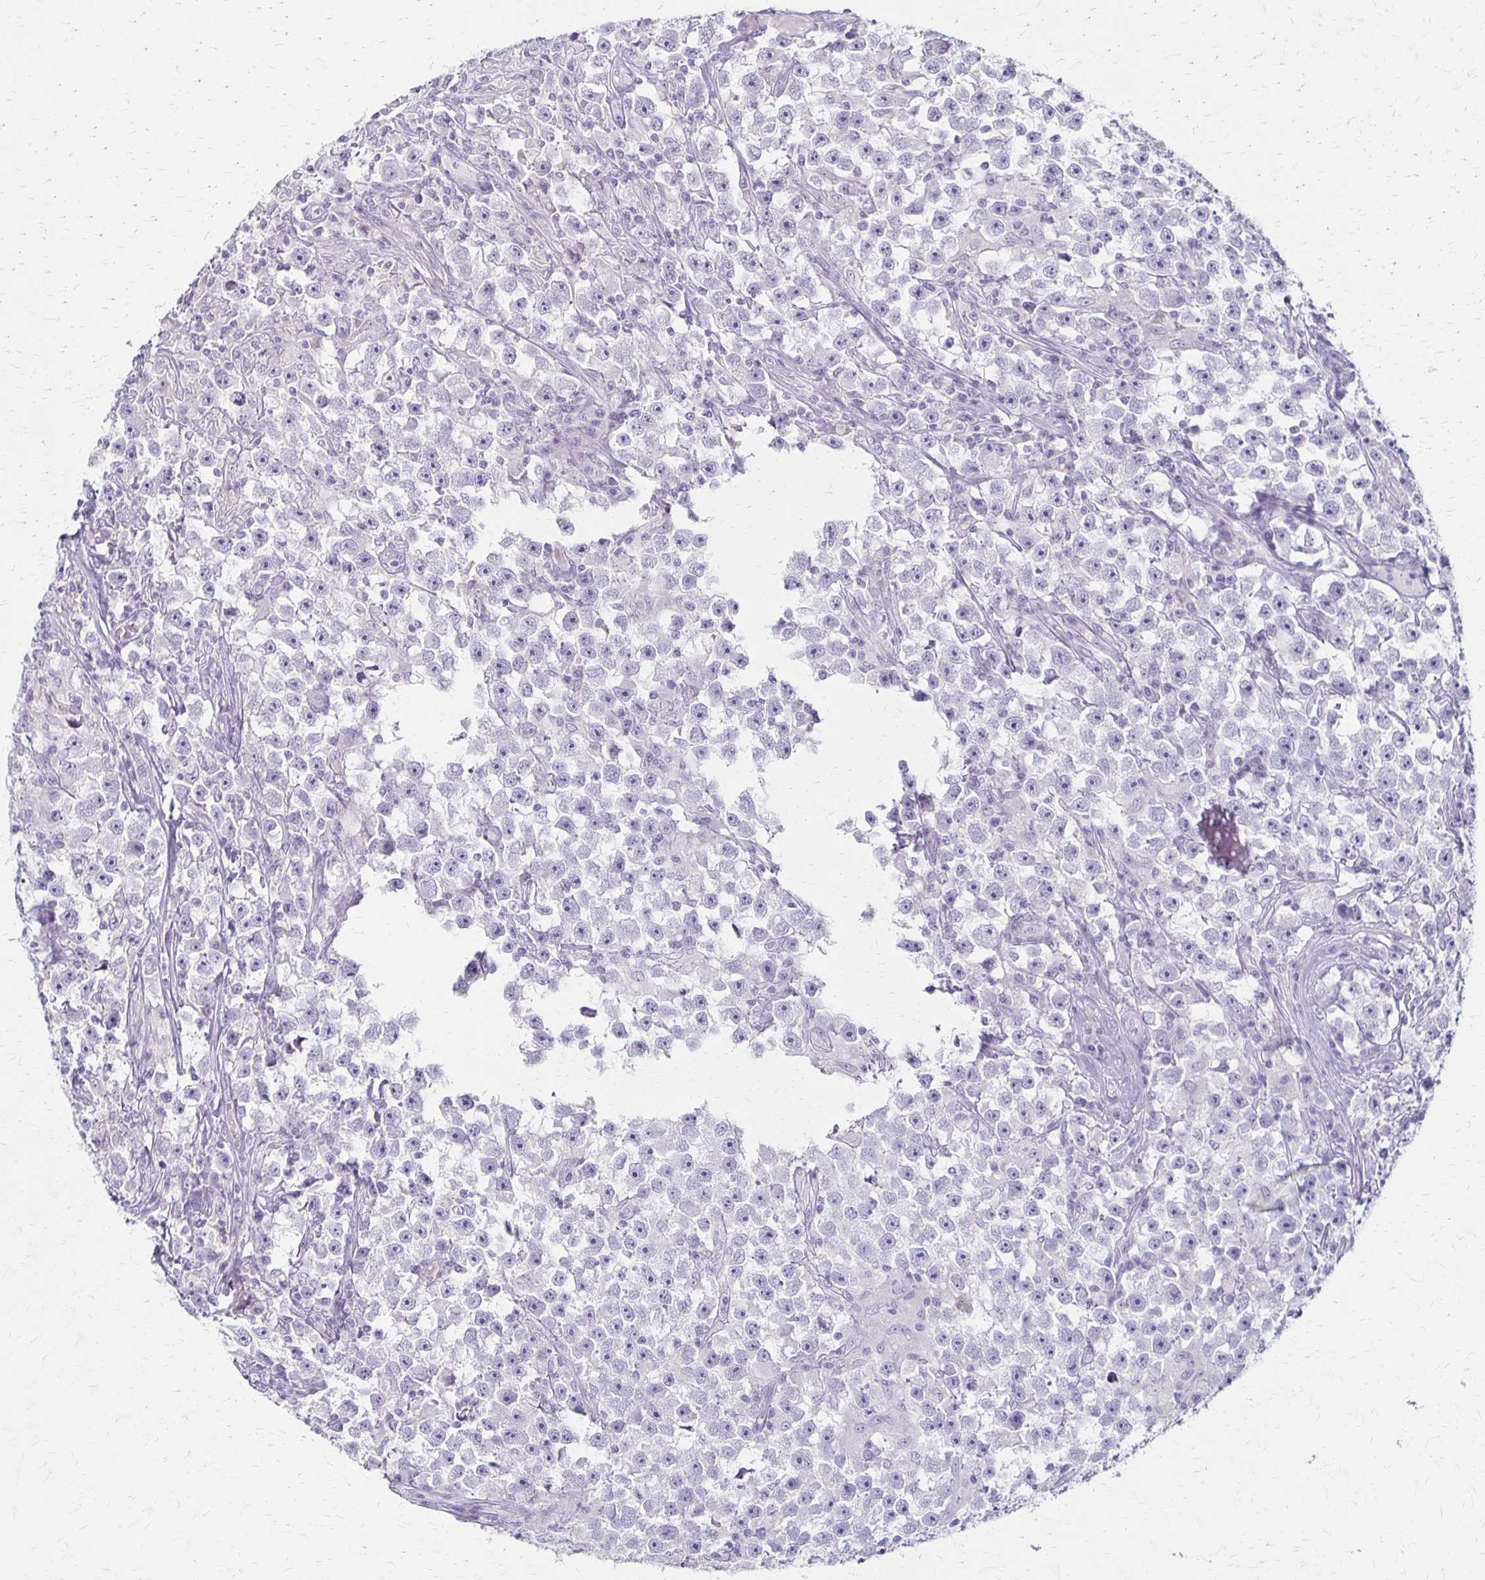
{"staining": {"intensity": "negative", "quantity": "none", "location": "none"}, "tissue": "testis cancer", "cell_type": "Tumor cells", "image_type": "cancer", "snomed": [{"axis": "morphology", "description": "Seminoma, NOS"}, {"axis": "topography", "description": "Testis"}], "caption": "Photomicrograph shows no significant protein expression in tumor cells of seminoma (testis).", "gene": "IVL", "patient": {"sex": "male", "age": 33}}